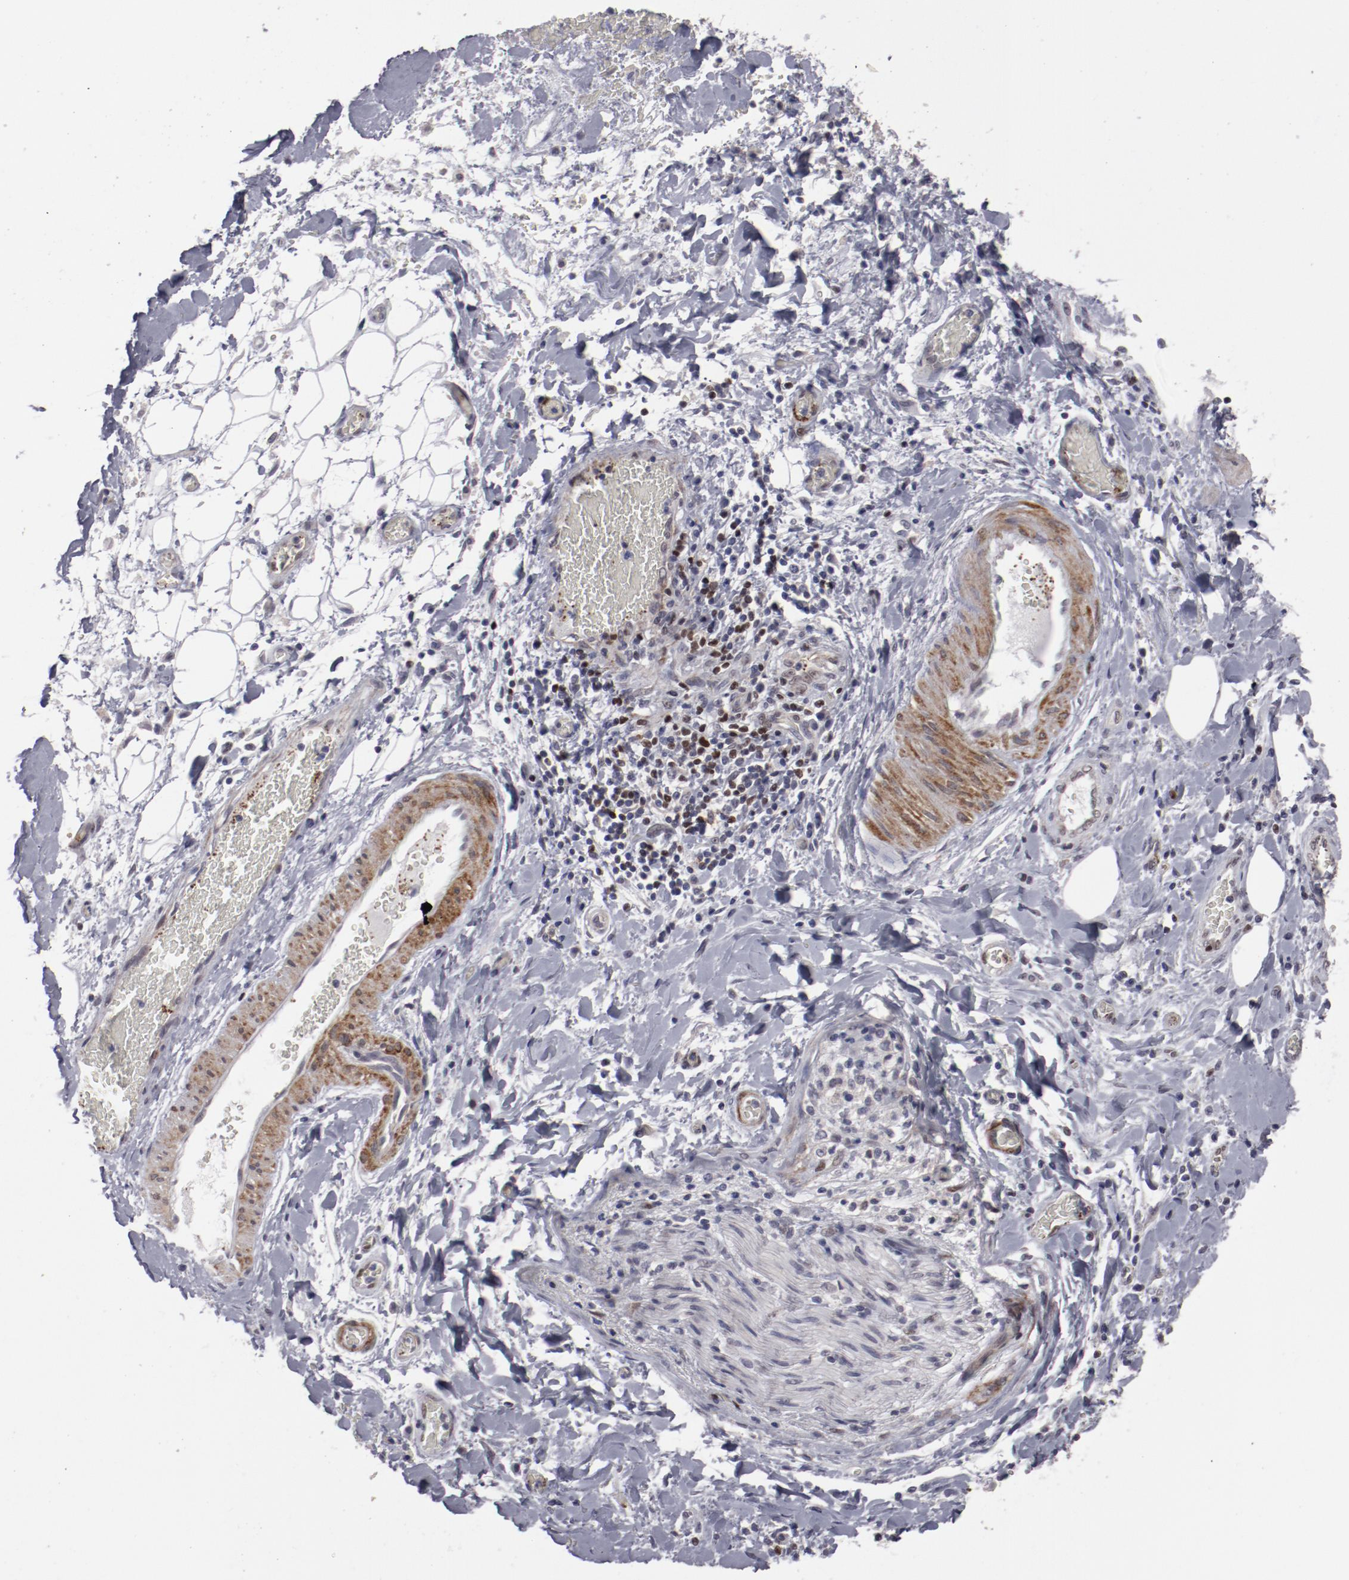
{"staining": {"intensity": "negative", "quantity": "none", "location": "none"}, "tissue": "liver cancer", "cell_type": "Tumor cells", "image_type": "cancer", "snomed": [{"axis": "morphology", "description": "Cholangiocarcinoma"}, {"axis": "topography", "description": "Liver"}], "caption": "Immunohistochemistry (IHC) micrograph of neoplastic tissue: human cholangiocarcinoma (liver) stained with DAB (3,3'-diaminobenzidine) displays no significant protein staining in tumor cells.", "gene": "LEF1", "patient": {"sex": "male", "age": 58}}